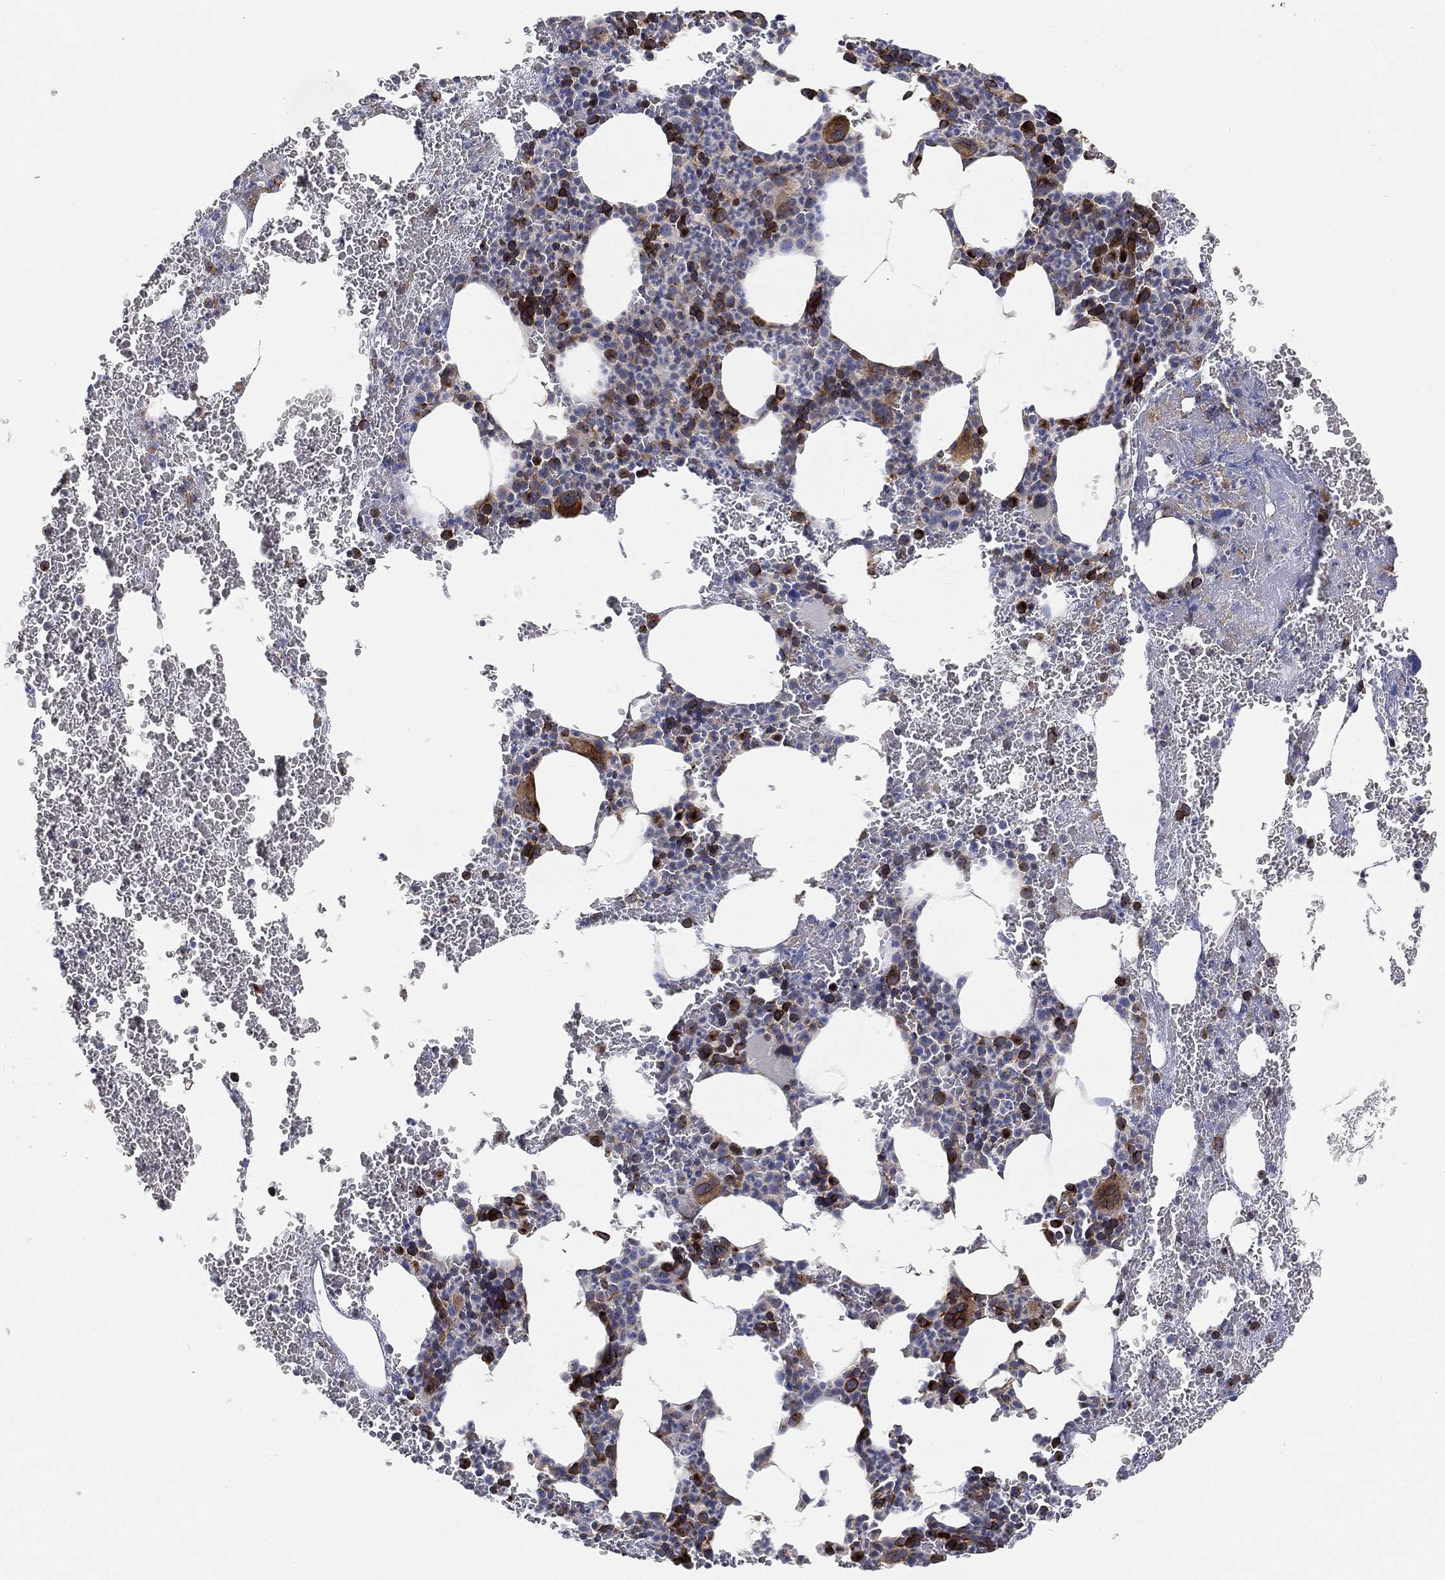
{"staining": {"intensity": "strong", "quantity": "<25%", "location": "cytoplasmic/membranous"}, "tissue": "bone marrow", "cell_type": "Hematopoietic cells", "image_type": "normal", "snomed": [{"axis": "morphology", "description": "Normal tissue, NOS"}, {"axis": "topography", "description": "Bone marrow"}], "caption": "Immunohistochemistry (IHC) image of benign bone marrow stained for a protein (brown), which reveals medium levels of strong cytoplasmic/membranous staining in approximately <25% of hematopoietic cells.", "gene": "TMEM25", "patient": {"sex": "male", "age": 91}}